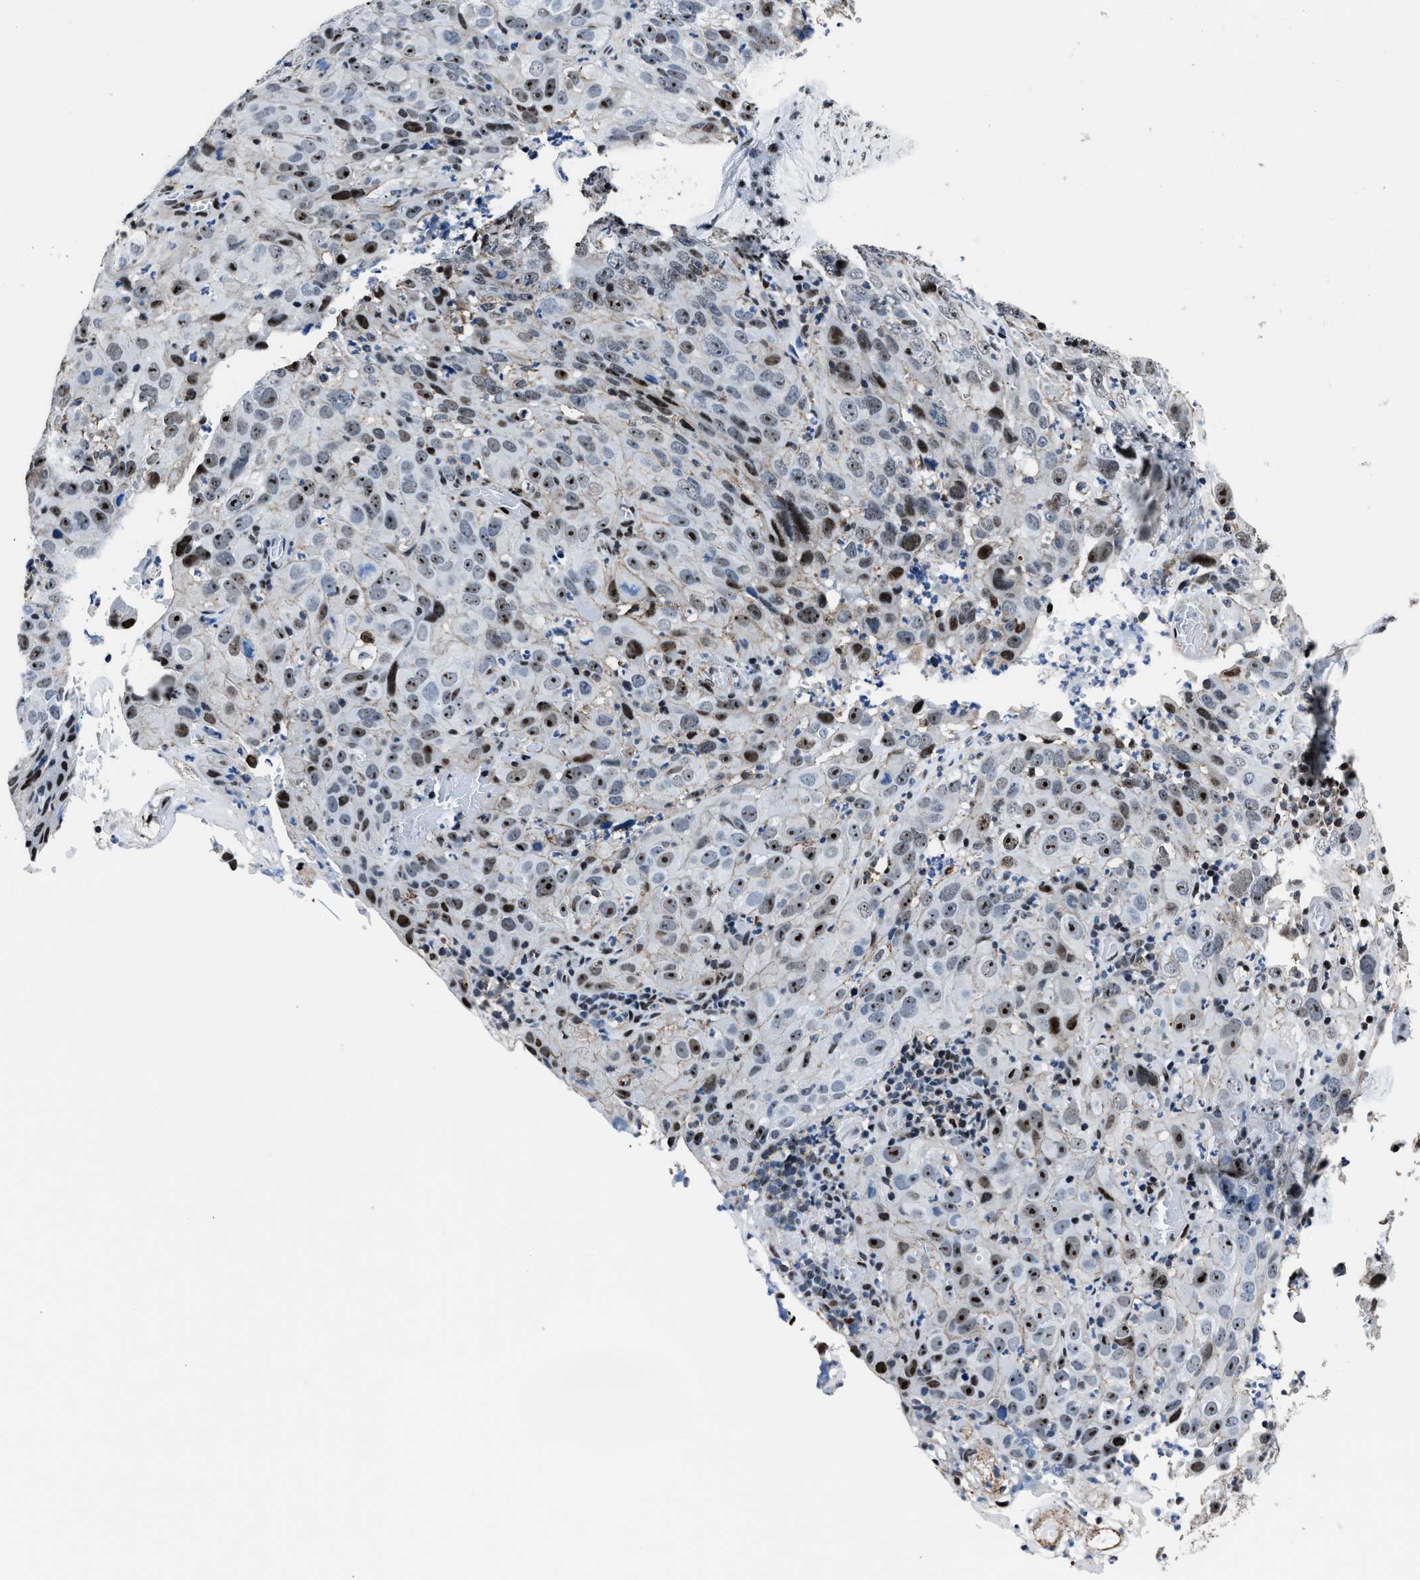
{"staining": {"intensity": "moderate", "quantity": ">75%", "location": "nuclear"}, "tissue": "cervical cancer", "cell_type": "Tumor cells", "image_type": "cancer", "snomed": [{"axis": "morphology", "description": "Squamous cell carcinoma, NOS"}, {"axis": "topography", "description": "Cervix"}], "caption": "A brown stain highlights moderate nuclear positivity of a protein in cervical squamous cell carcinoma tumor cells. The staining was performed using DAB (3,3'-diaminobenzidine) to visualize the protein expression in brown, while the nuclei were stained in blue with hematoxylin (Magnification: 20x).", "gene": "PPIE", "patient": {"sex": "female", "age": 32}}